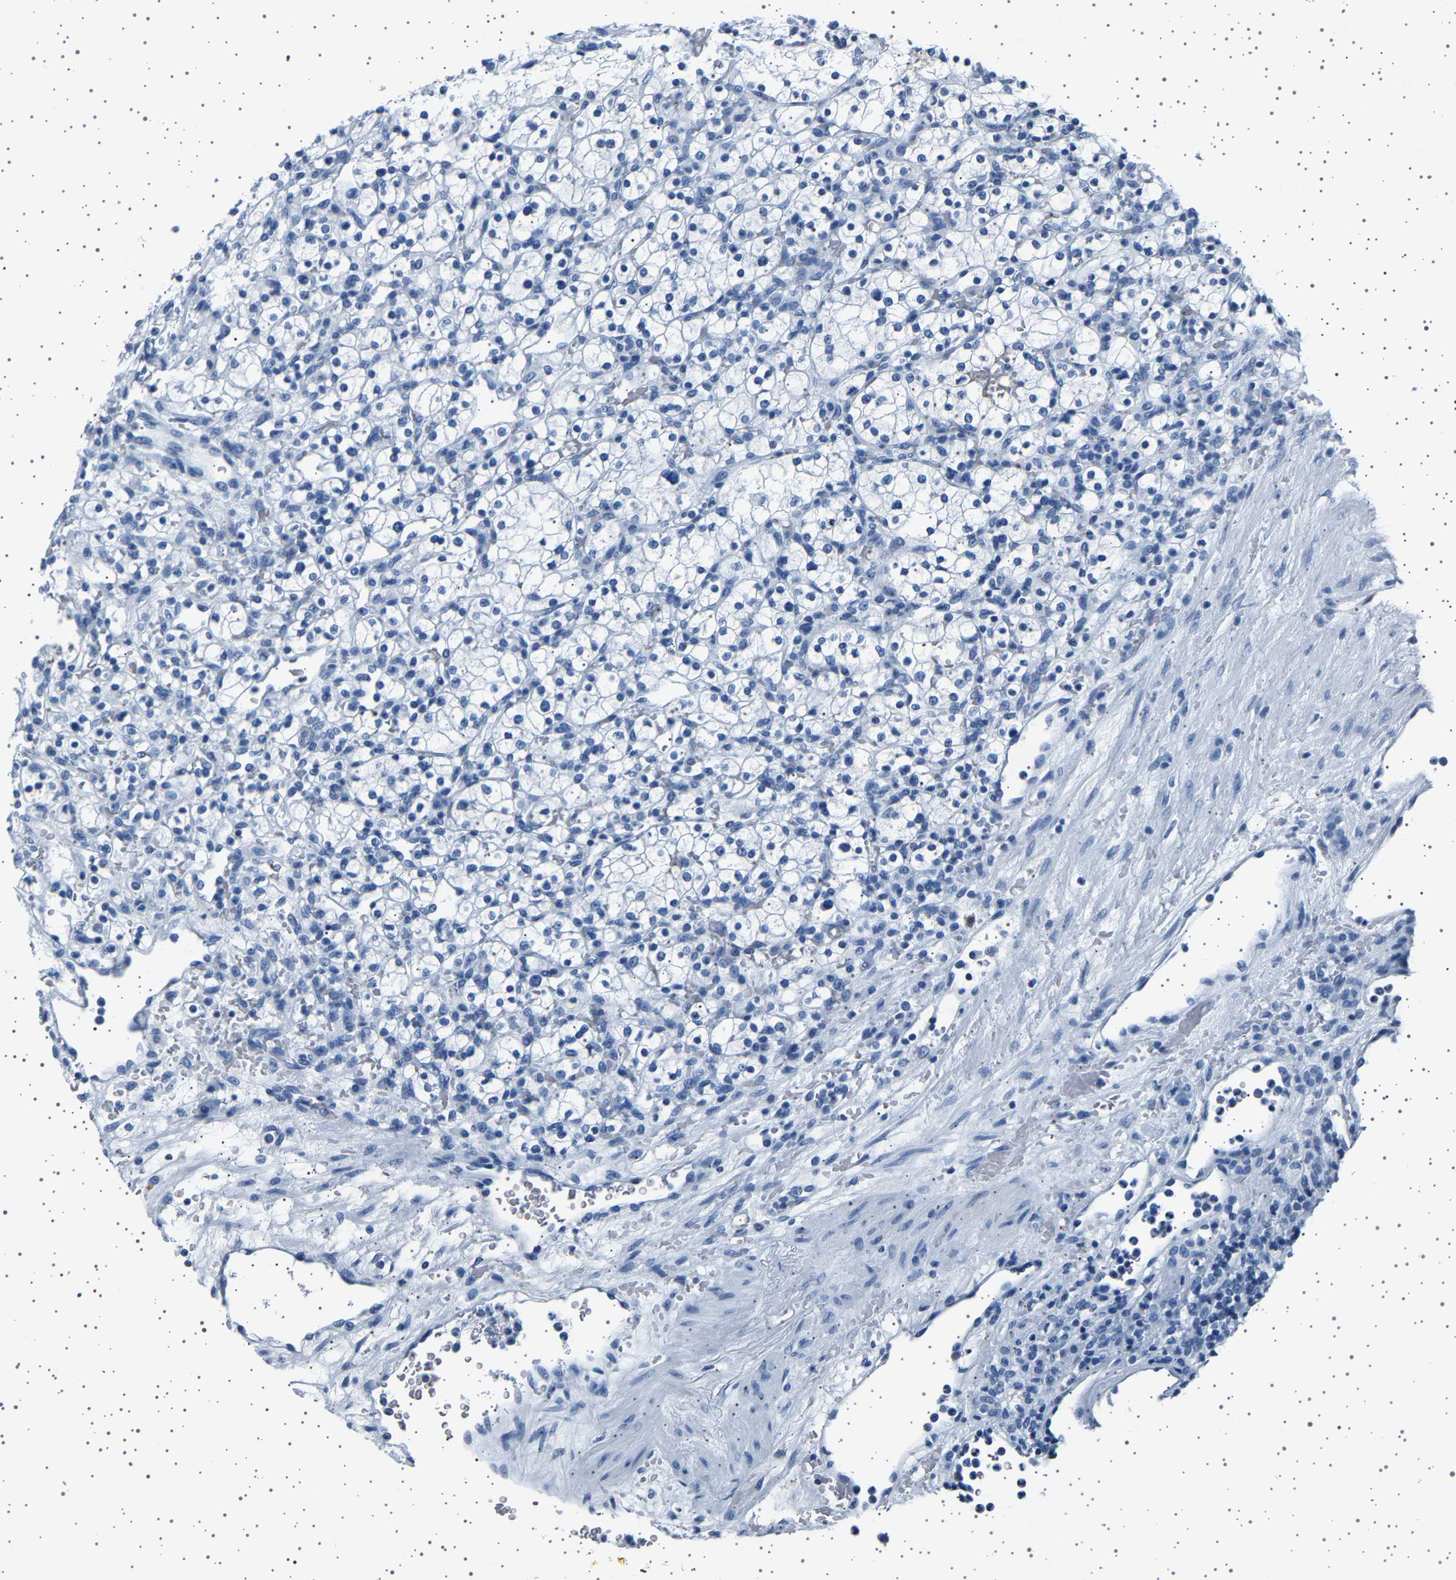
{"staining": {"intensity": "negative", "quantity": "none", "location": "none"}, "tissue": "renal cancer", "cell_type": "Tumor cells", "image_type": "cancer", "snomed": [{"axis": "morphology", "description": "Normal tissue, NOS"}, {"axis": "morphology", "description": "Adenocarcinoma, NOS"}, {"axis": "topography", "description": "Kidney"}], "caption": "Immunohistochemistry (IHC) of renal cancer demonstrates no staining in tumor cells.", "gene": "TFF3", "patient": {"sex": "female", "age": 55}}